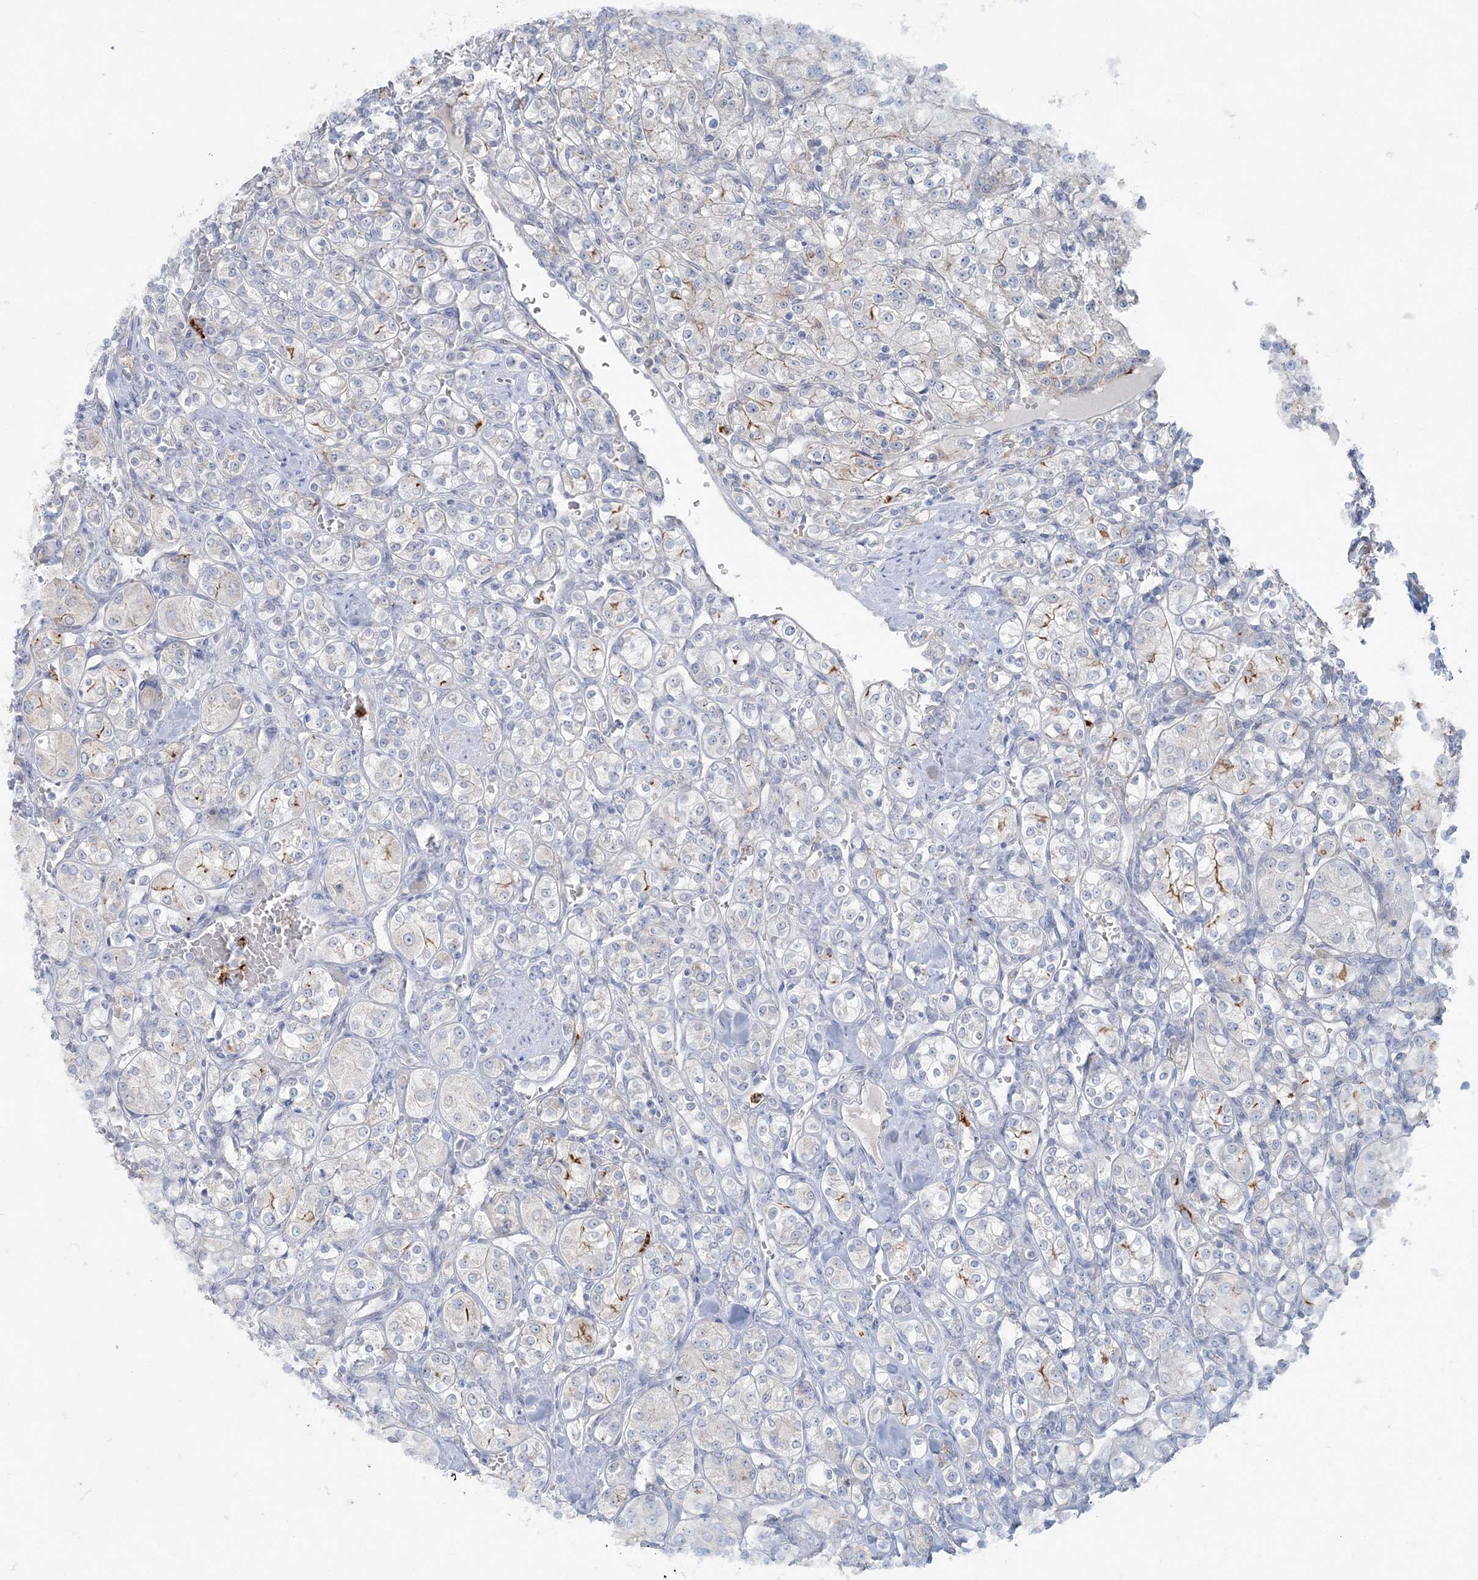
{"staining": {"intensity": "weak", "quantity": "<25%", "location": "cytoplasmic/membranous"}, "tissue": "renal cancer", "cell_type": "Tumor cells", "image_type": "cancer", "snomed": [{"axis": "morphology", "description": "Adenocarcinoma, NOS"}, {"axis": "topography", "description": "Kidney"}], "caption": "Immunohistochemistry of human renal cancer (adenocarcinoma) displays no positivity in tumor cells.", "gene": "CCNJ", "patient": {"sex": "male", "age": 77}}